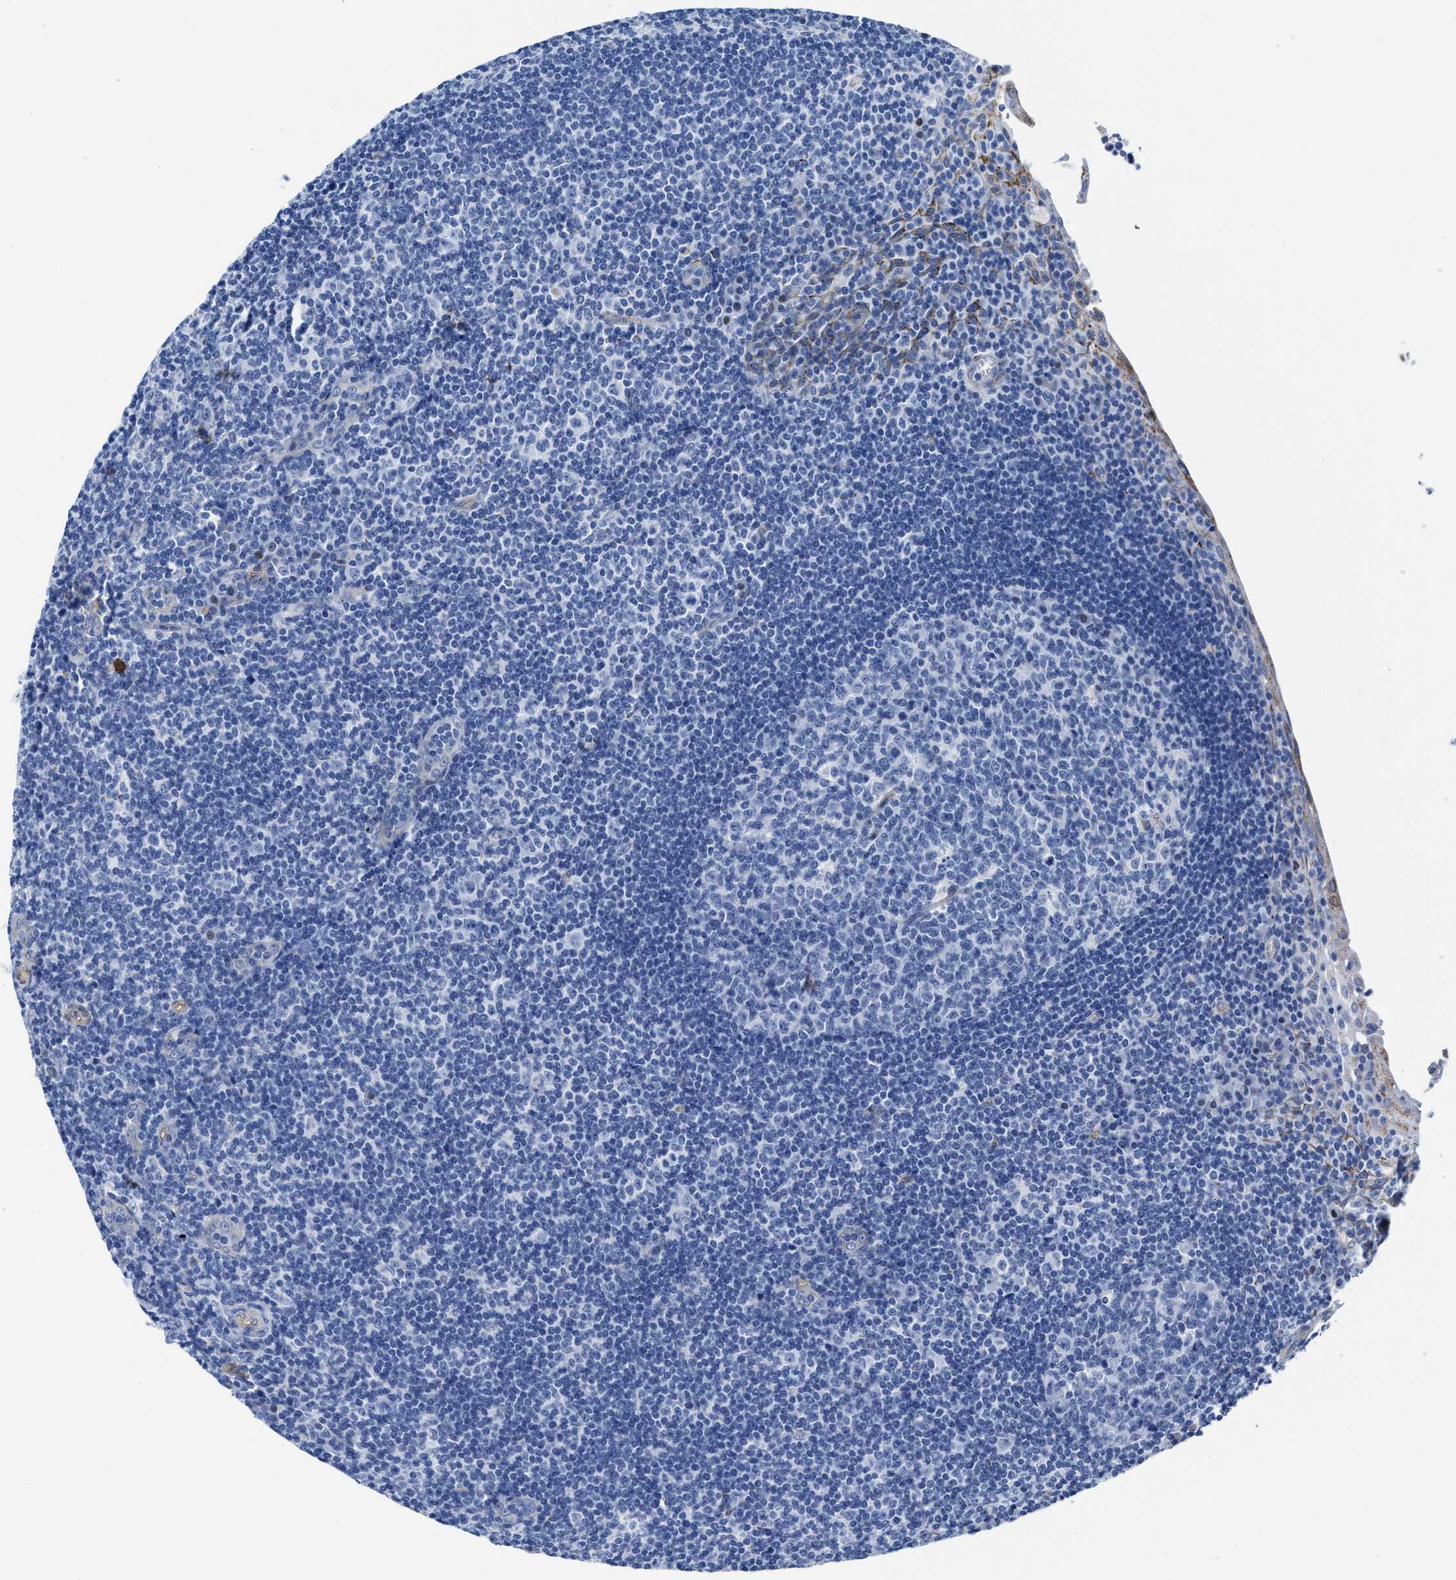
{"staining": {"intensity": "negative", "quantity": "none", "location": "none"}, "tissue": "tonsil", "cell_type": "Germinal center cells", "image_type": "normal", "snomed": [{"axis": "morphology", "description": "Normal tissue, NOS"}, {"axis": "topography", "description": "Tonsil"}], "caption": "Protein analysis of normal tonsil displays no significant staining in germinal center cells.", "gene": "KCNMB3", "patient": {"sex": "male", "age": 37}}